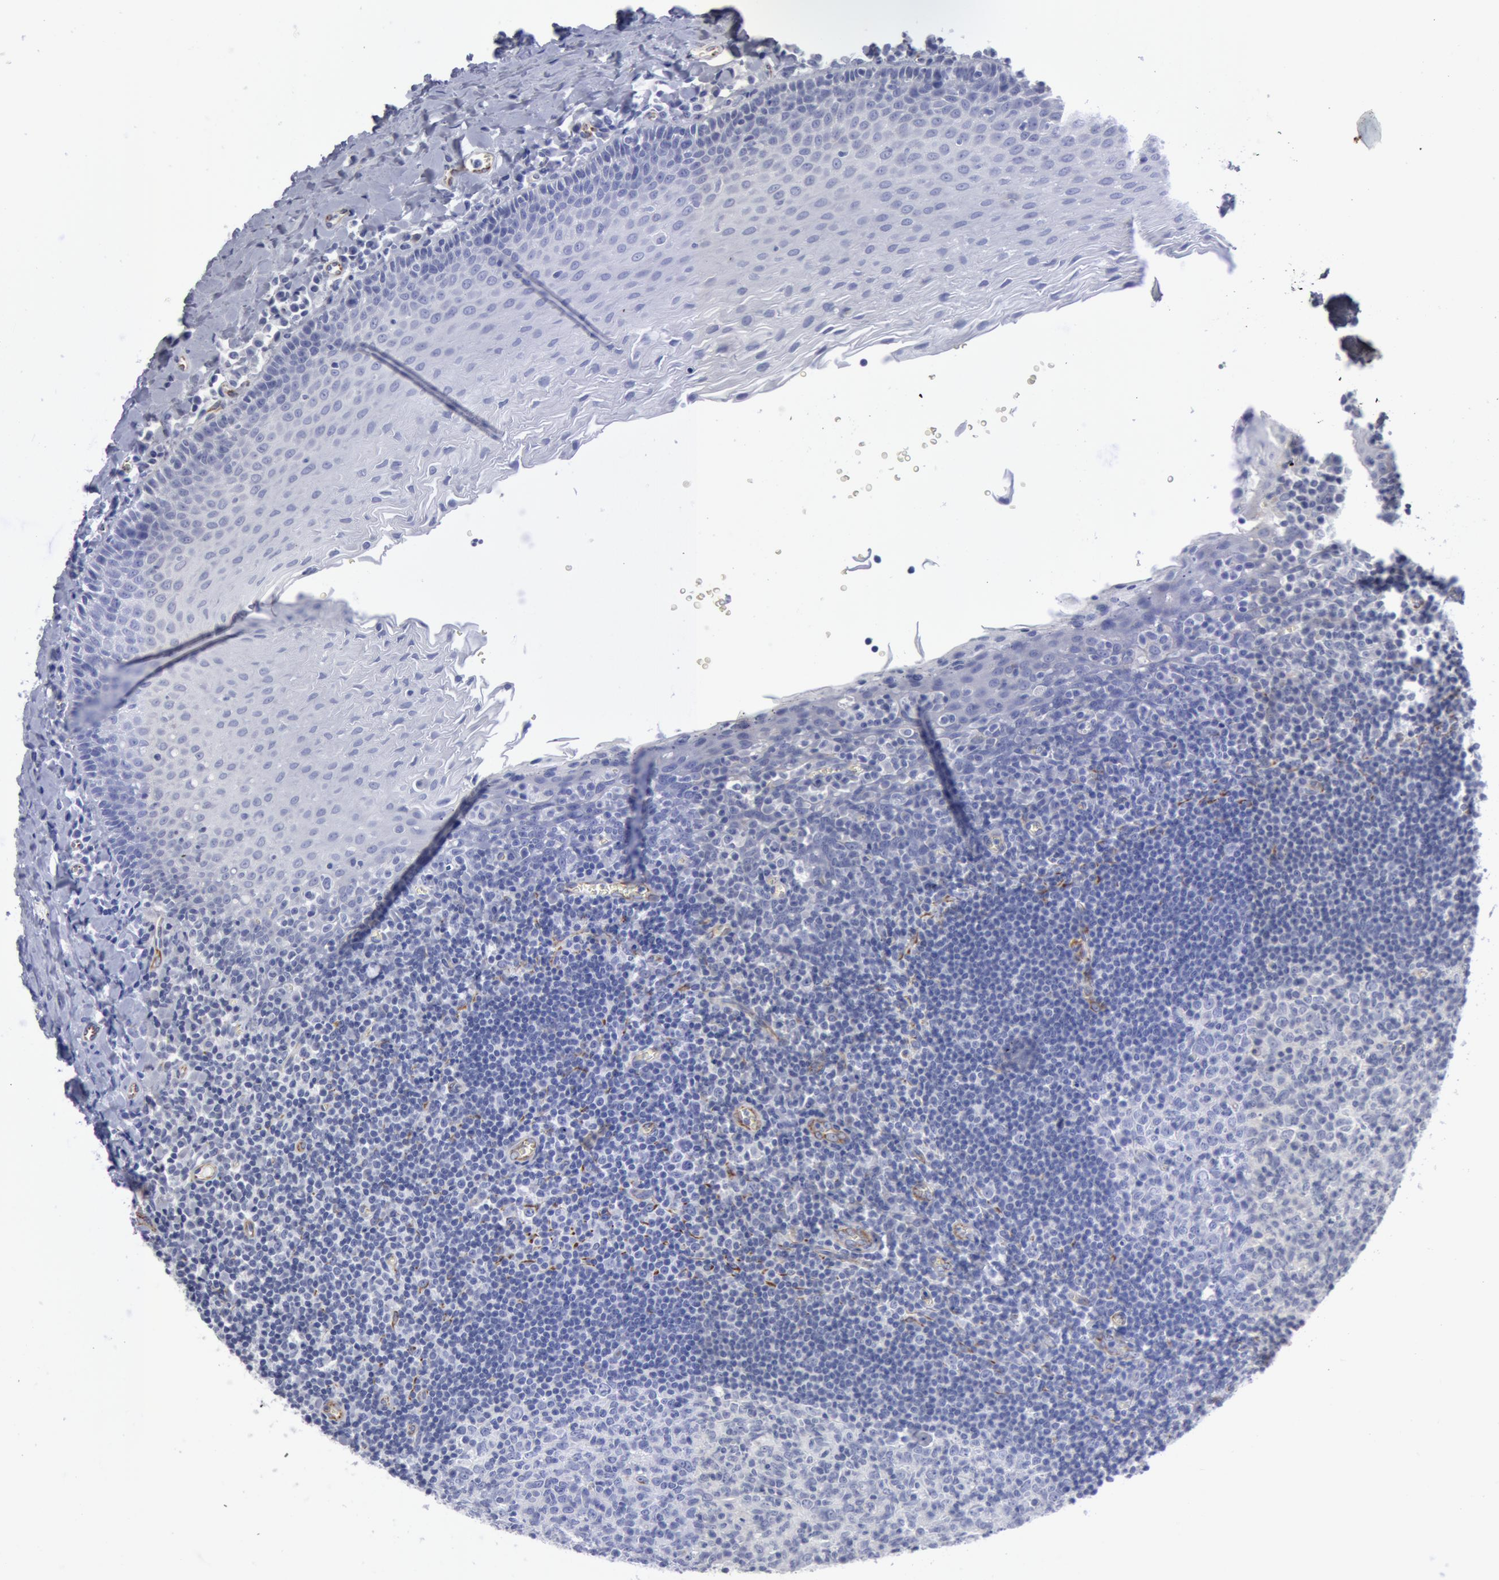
{"staining": {"intensity": "negative", "quantity": "none", "location": "none"}, "tissue": "oral mucosa", "cell_type": "Squamous epithelial cells", "image_type": "normal", "snomed": [{"axis": "morphology", "description": "Normal tissue, NOS"}, {"axis": "topography", "description": "Oral tissue"}], "caption": "Immunohistochemistry (IHC) of unremarkable human oral mucosa exhibits no staining in squamous epithelial cells.", "gene": "SMC1B", "patient": {"sex": "male", "age": 20}}